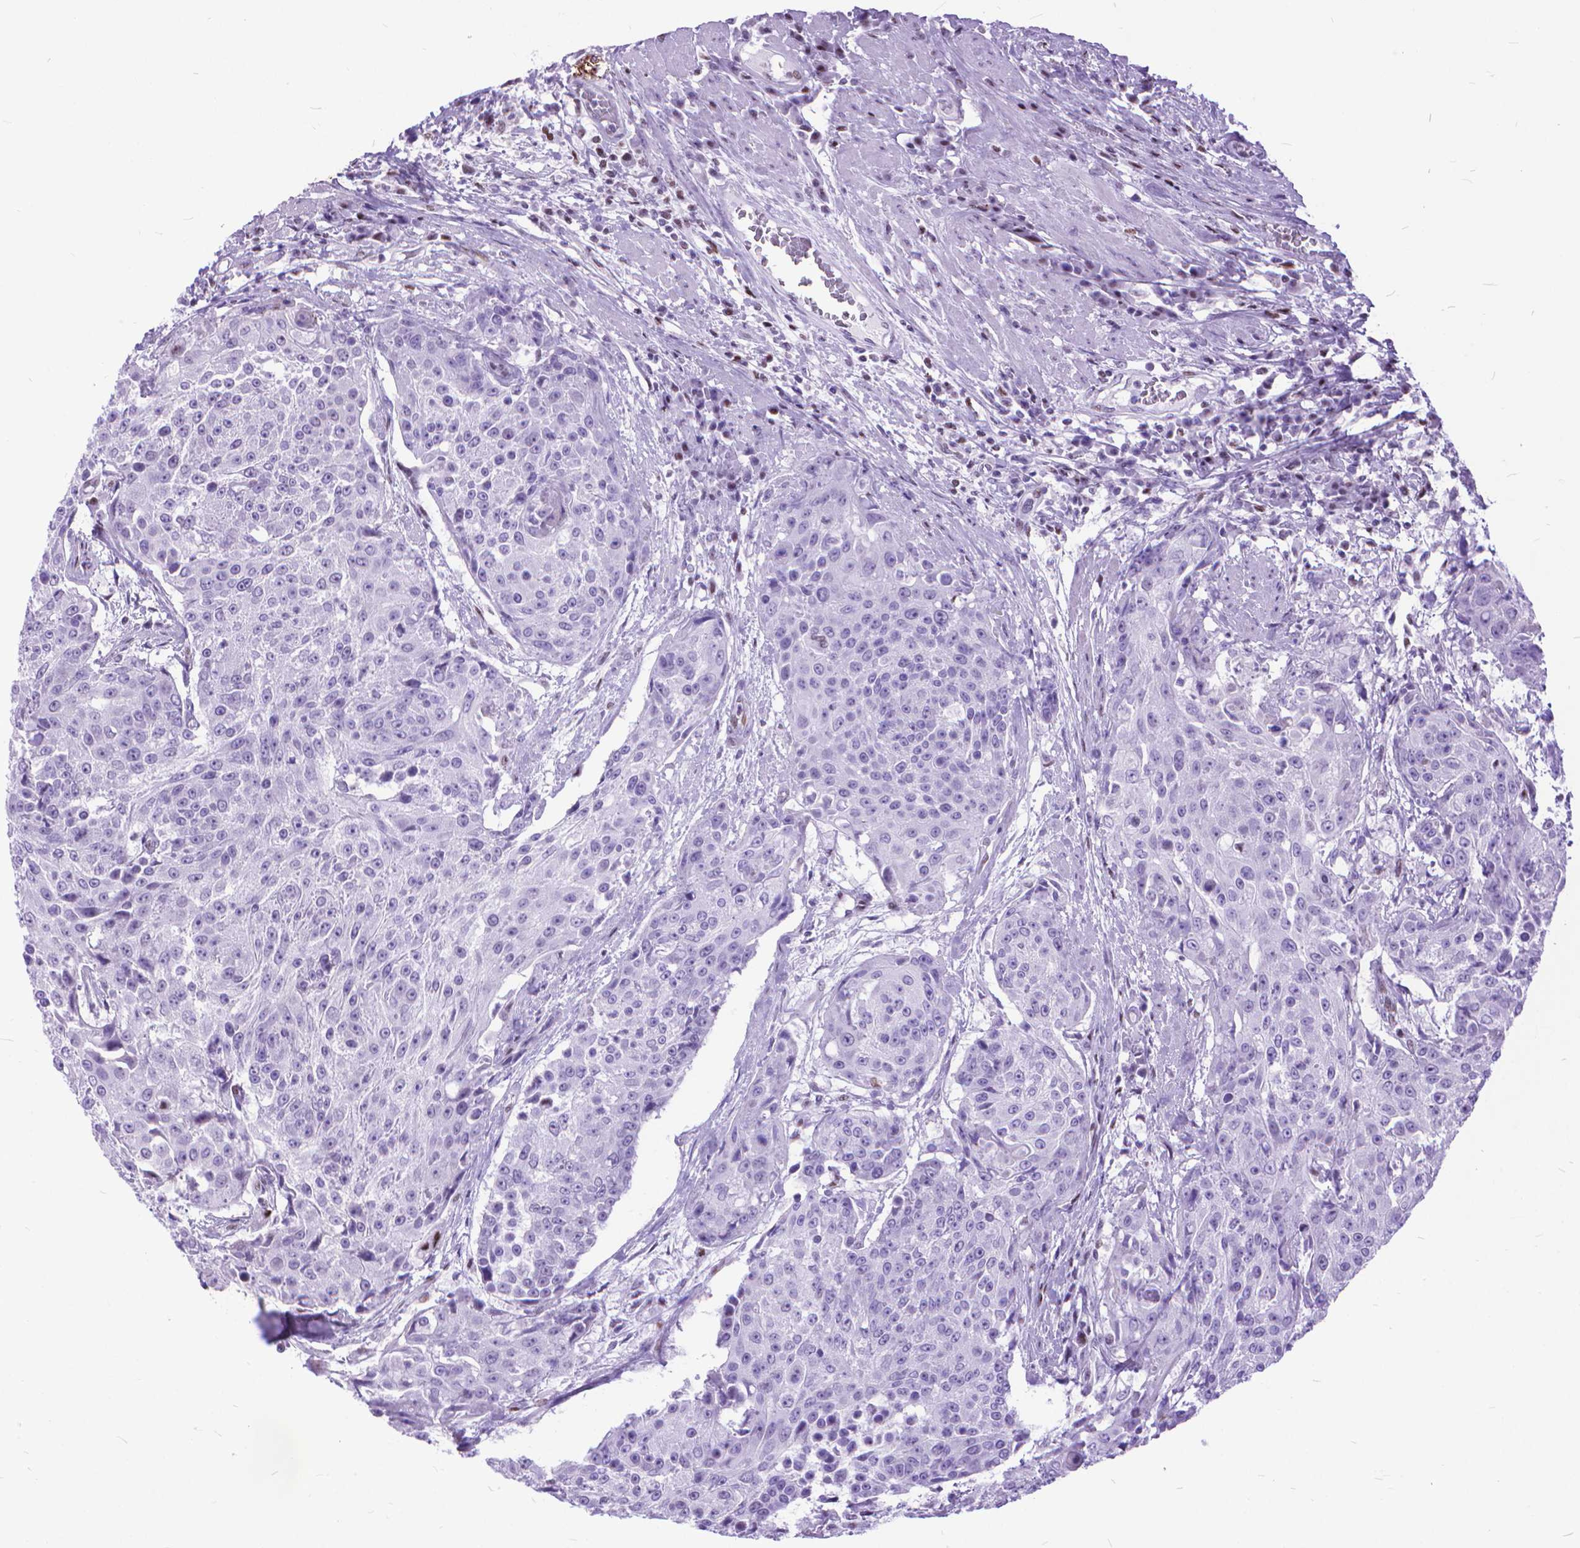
{"staining": {"intensity": "negative", "quantity": "none", "location": "none"}, "tissue": "urothelial cancer", "cell_type": "Tumor cells", "image_type": "cancer", "snomed": [{"axis": "morphology", "description": "Urothelial carcinoma, High grade"}, {"axis": "topography", "description": "Urinary bladder"}], "caption": "Photomicrograph shows no protein expression in tumor cells of urothelial carcinoma (high-grade) tissue. The staining was performed using DAB to visualize the protein expression in brown, while the nuclei were stained in blue with hematoxylin (Magnification: 20x).", "gene": "POLE4", "patient": {"sex": "female", "age": 63}}